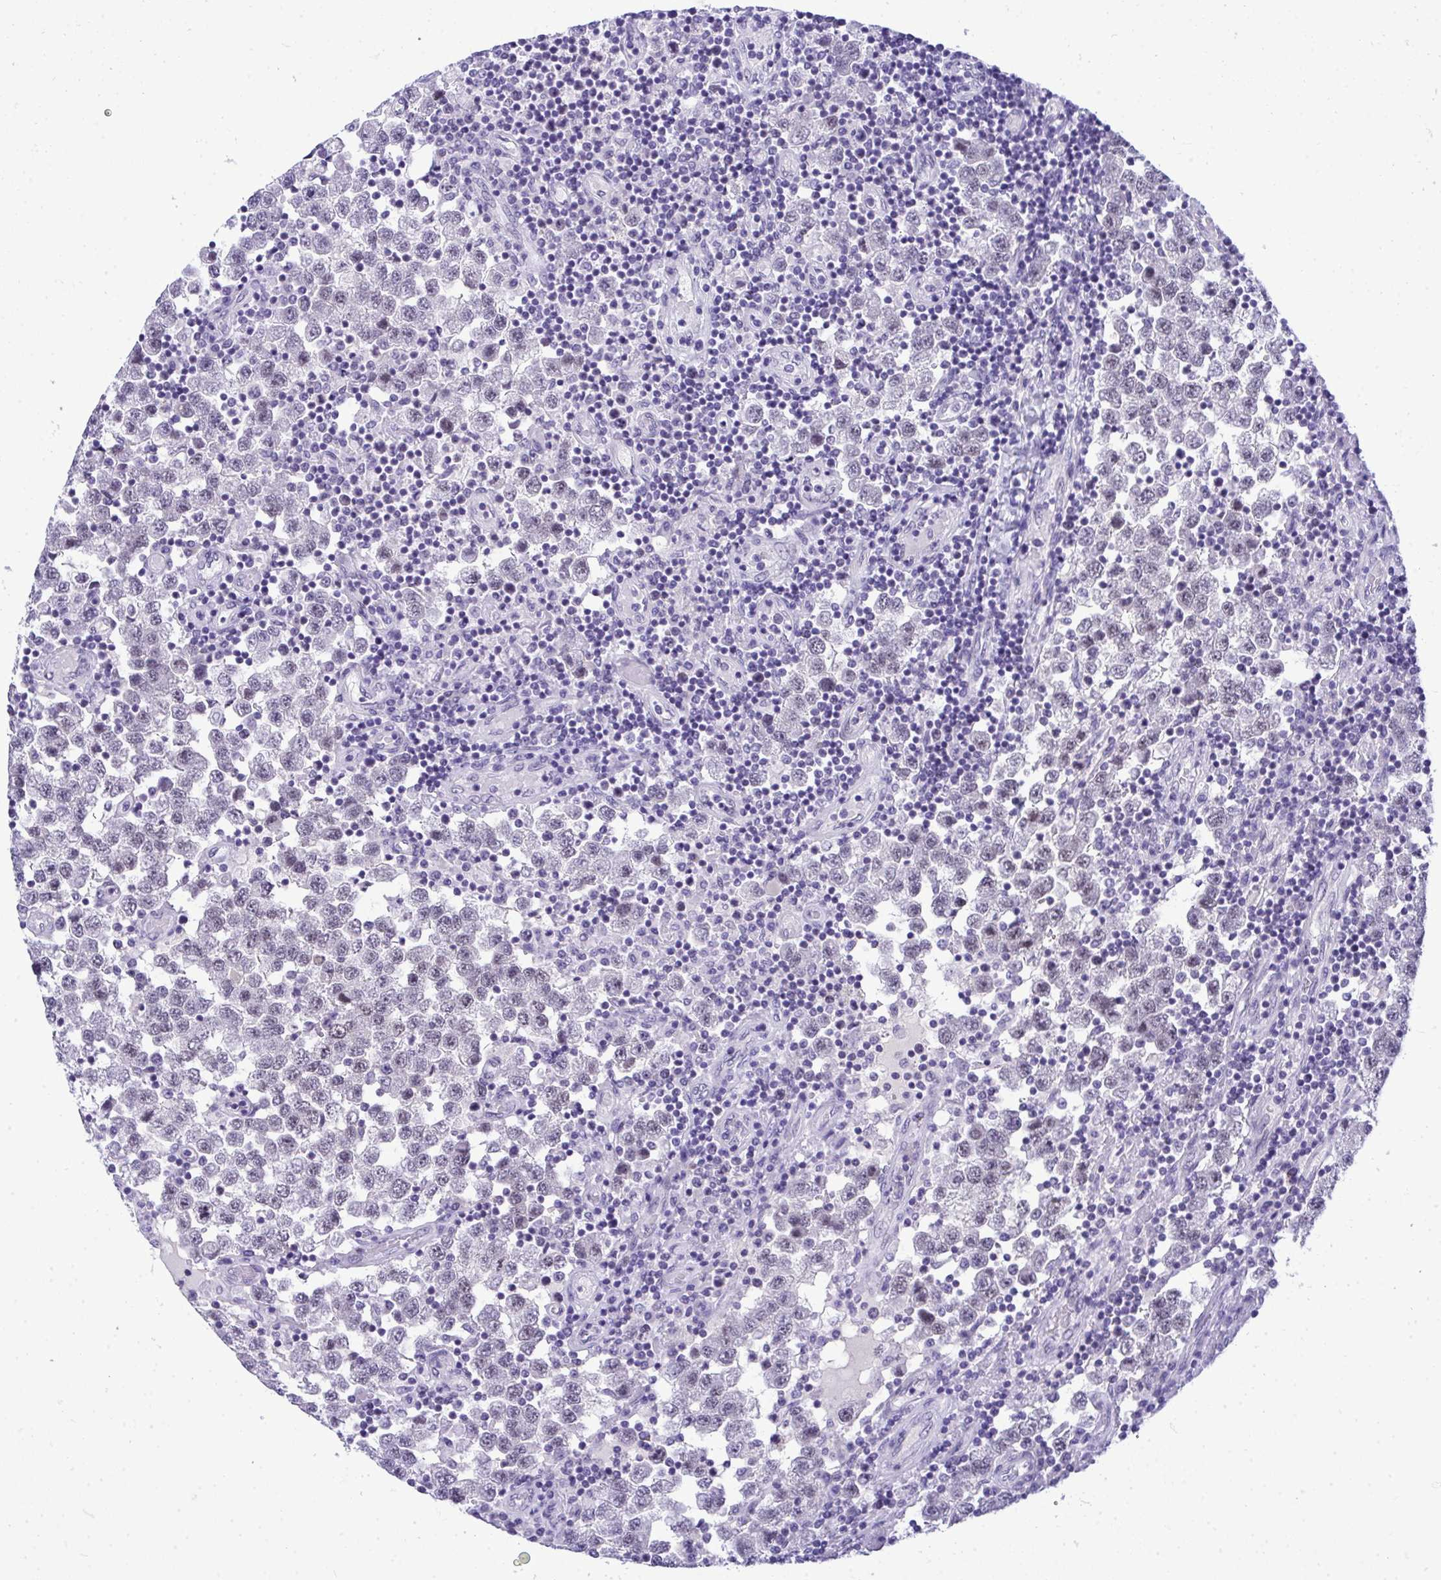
{"staining": {"intensity": "negative", "quantity": "none", "location": "none"}, "tissue": "testis cancer", "cell_type": "Tumor cells", "image_type": "cancer", "snomed": [{"axis": "morphology", "description": "Seminoma, NOS"}, {"axis": "topography", "description": "Testis"}], "caption": "This is an immunohistochemistry photomicrograph of seminoma (testis). There is no staining in tumor cells.", "gene": "TEAD4", "patient": {"sex": "male", "age": 34}}